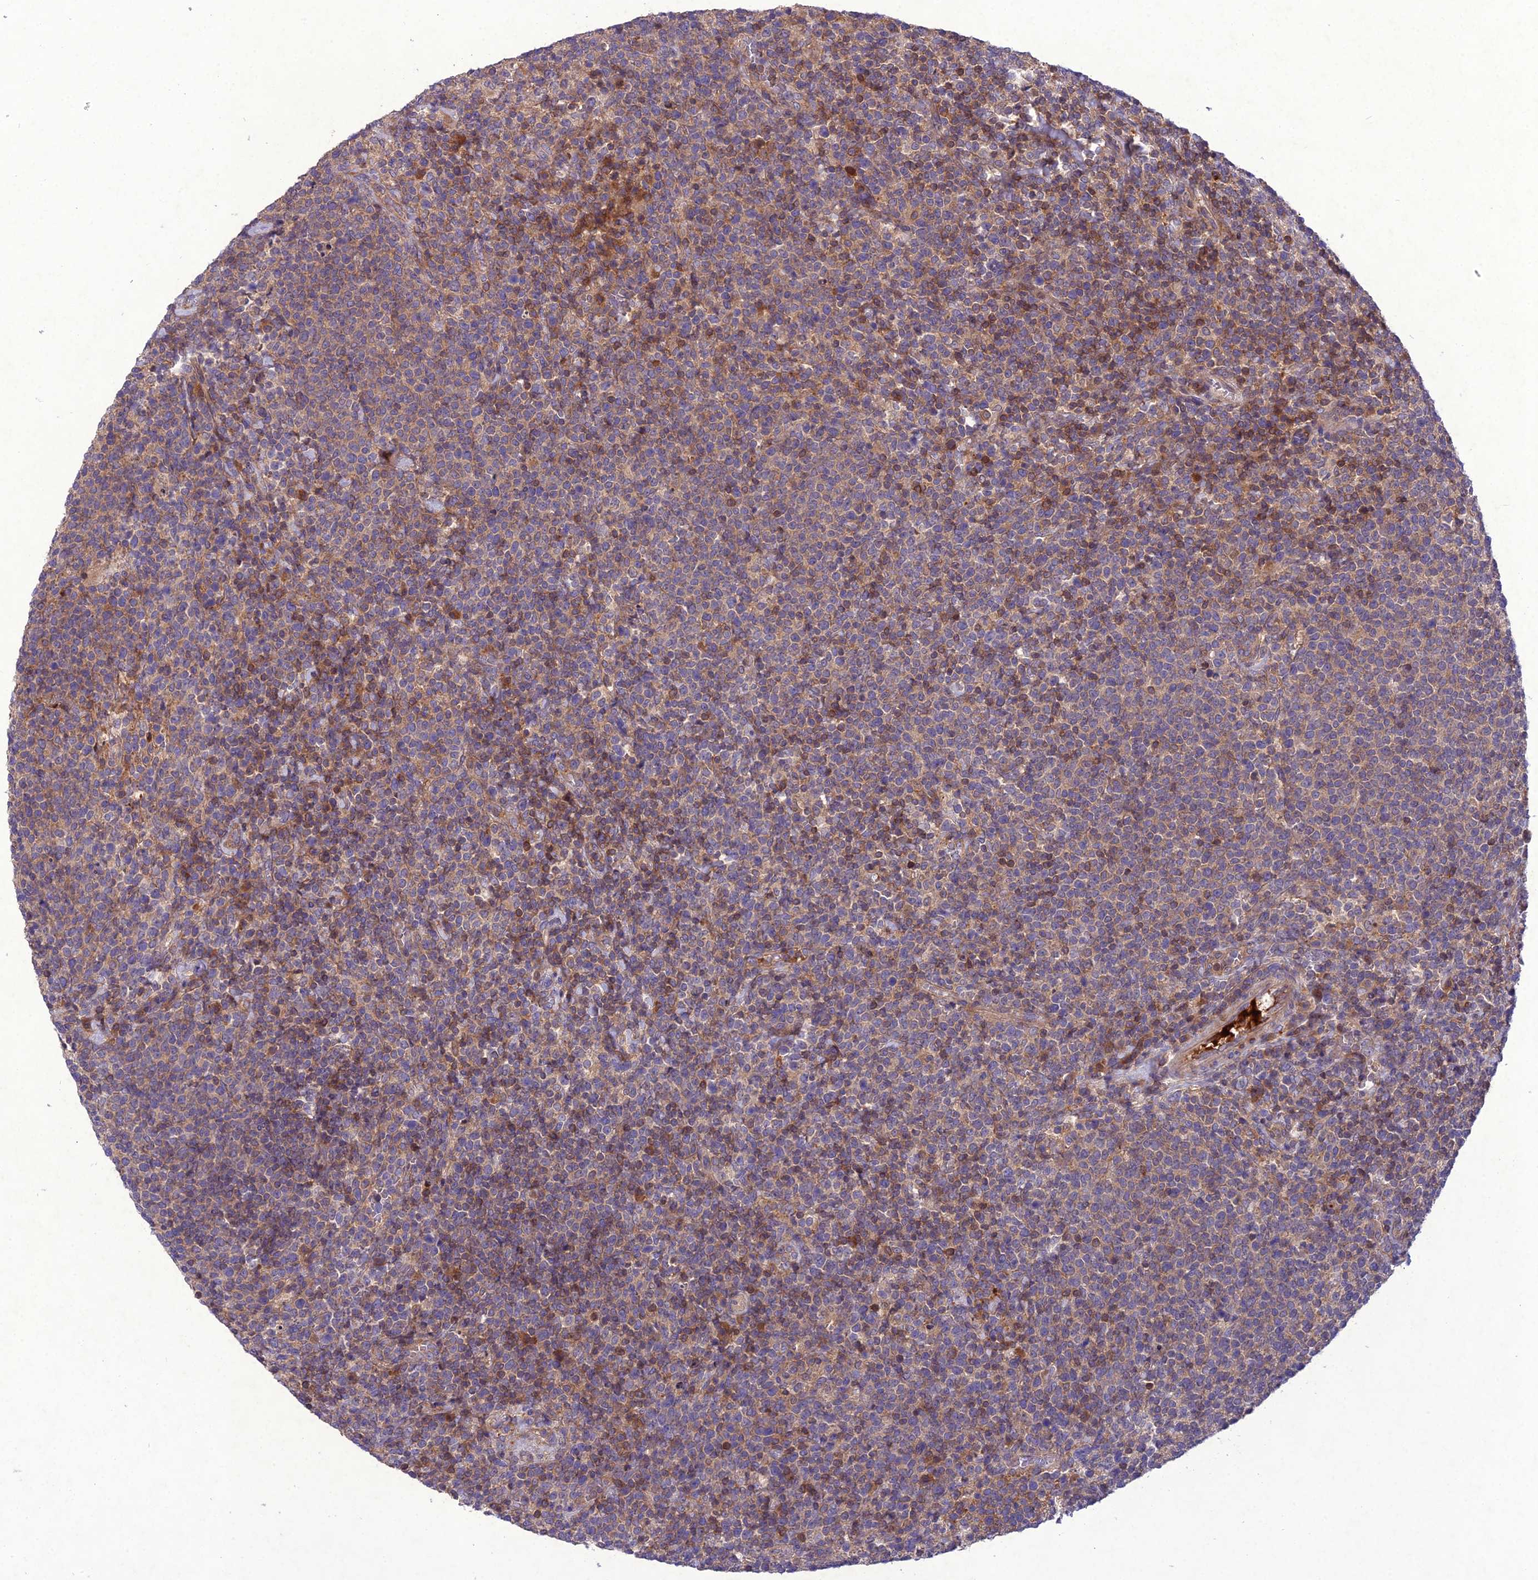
{"staining": {"intensity": "weak", "quantity": "25%-75%", "location": "cytoplasmic/membranous"}, "tissue": "lymphoma", "cell_type": "Tumor cells", "image_type": "cancer", "snomed": [{"axis": "morphology", "description": "Malignant lymphoma, non-Hodgkin's type, High grade"}, {"axis": "topography", "description": "Lymph node"}], "caption": "Tumor cells display low levels of weak cytoplasmic/membranous expression in approximately 25%-75% of cells in lymphoma.", "gene": "GDF6", "patient": {"sex": "male", "age": 61}}